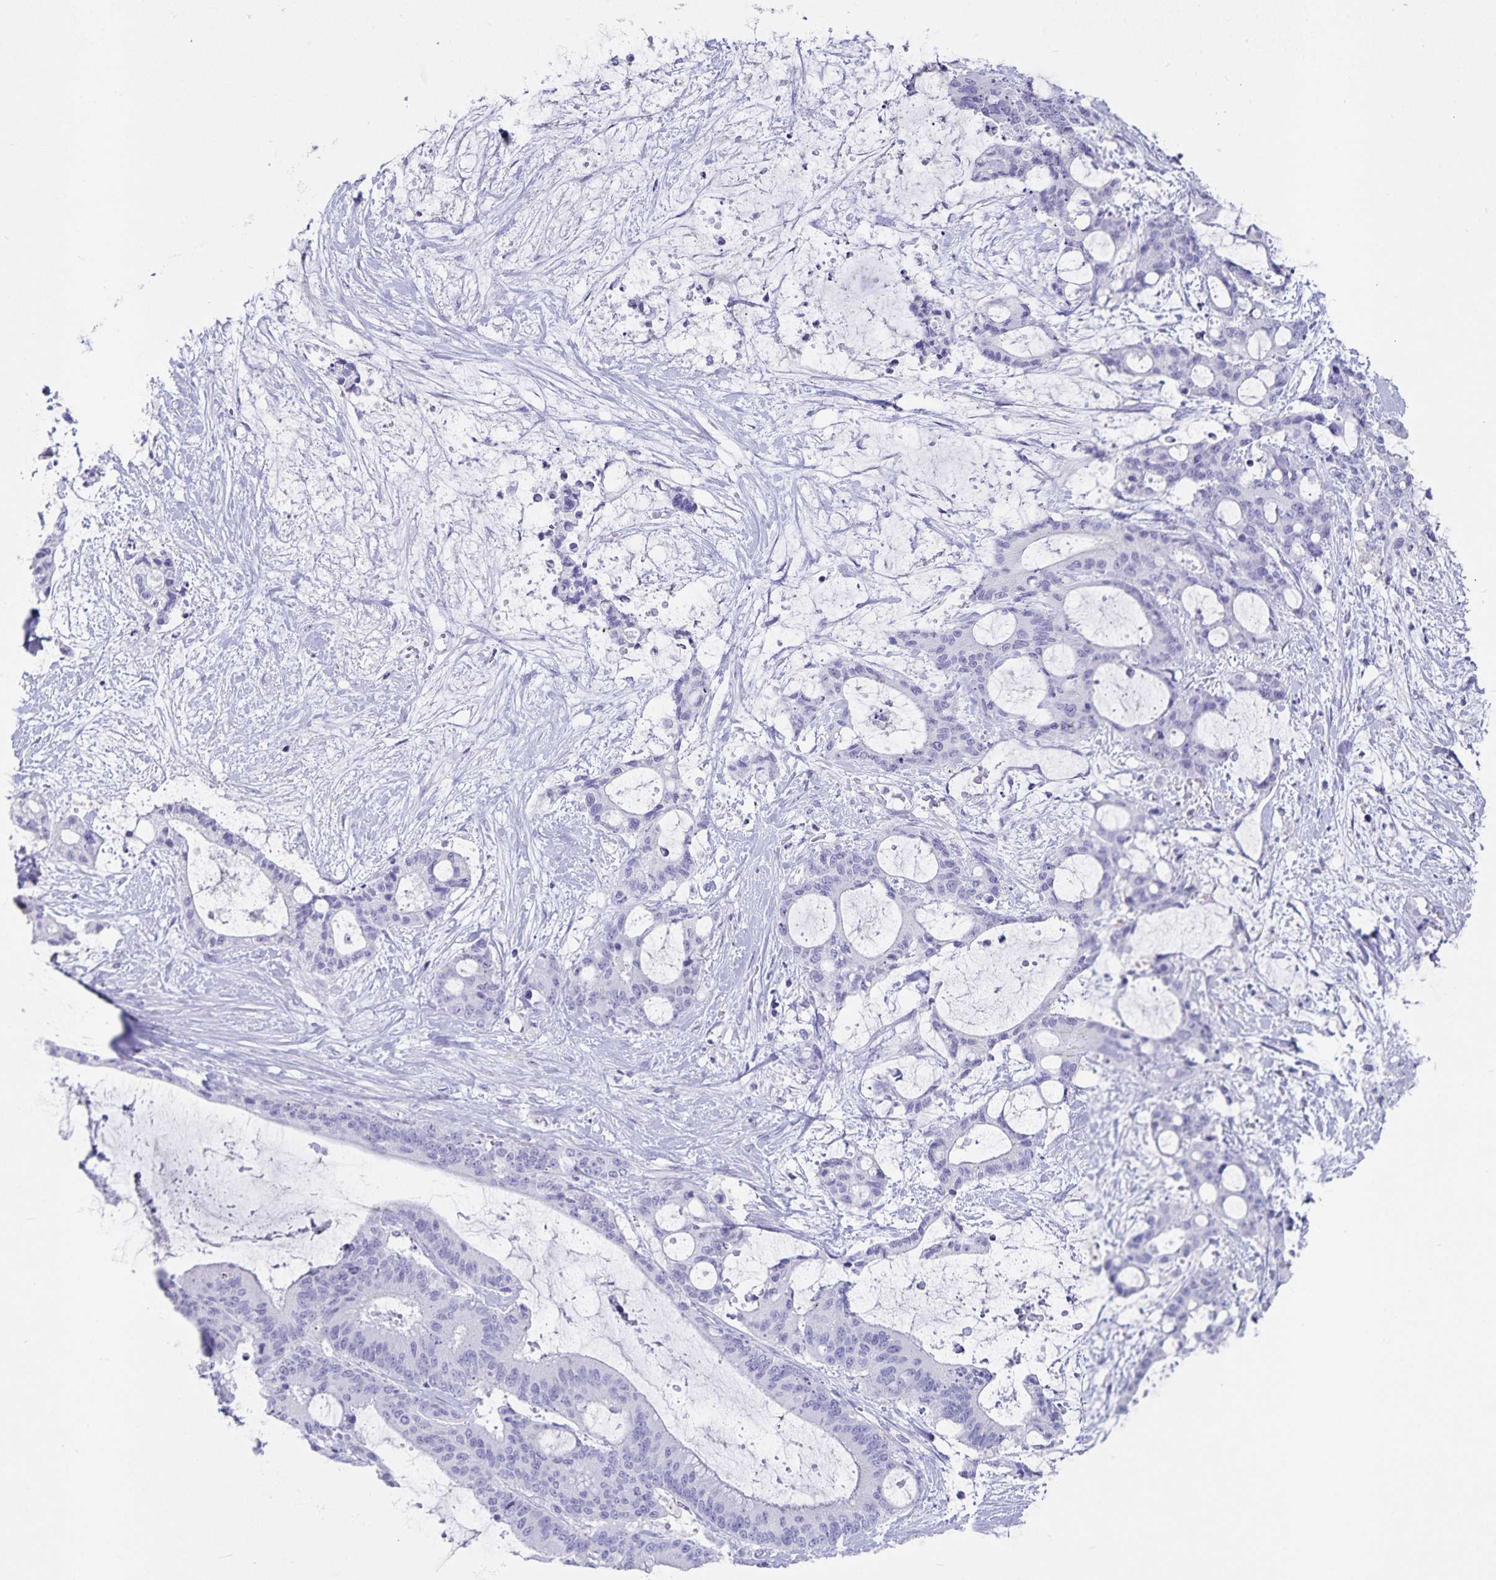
{"staining": {"intensity": "negative", "quantity": "none", "location": "none"}, "tissue": "liver cancer", "cell_type": "Tumor cells", "image_type": "cancer", "snomed": [{"axis": "morphology", "description": "Normal tissue, NOS"}, {"axis": "morphology", "description": "Cholangiocarcinoma"}, {"axis": "topography", "description": "Liver"}, {"axis": "topography", "description": "Peripheral nerve tissue"}], "caption": "Cholangiocarcinoma (liver) was stained to show a protein in brown. There is no significant expression in tumor cells.", "gene": "PLAC1", "patient": {"sex": "female", "age": 73}}